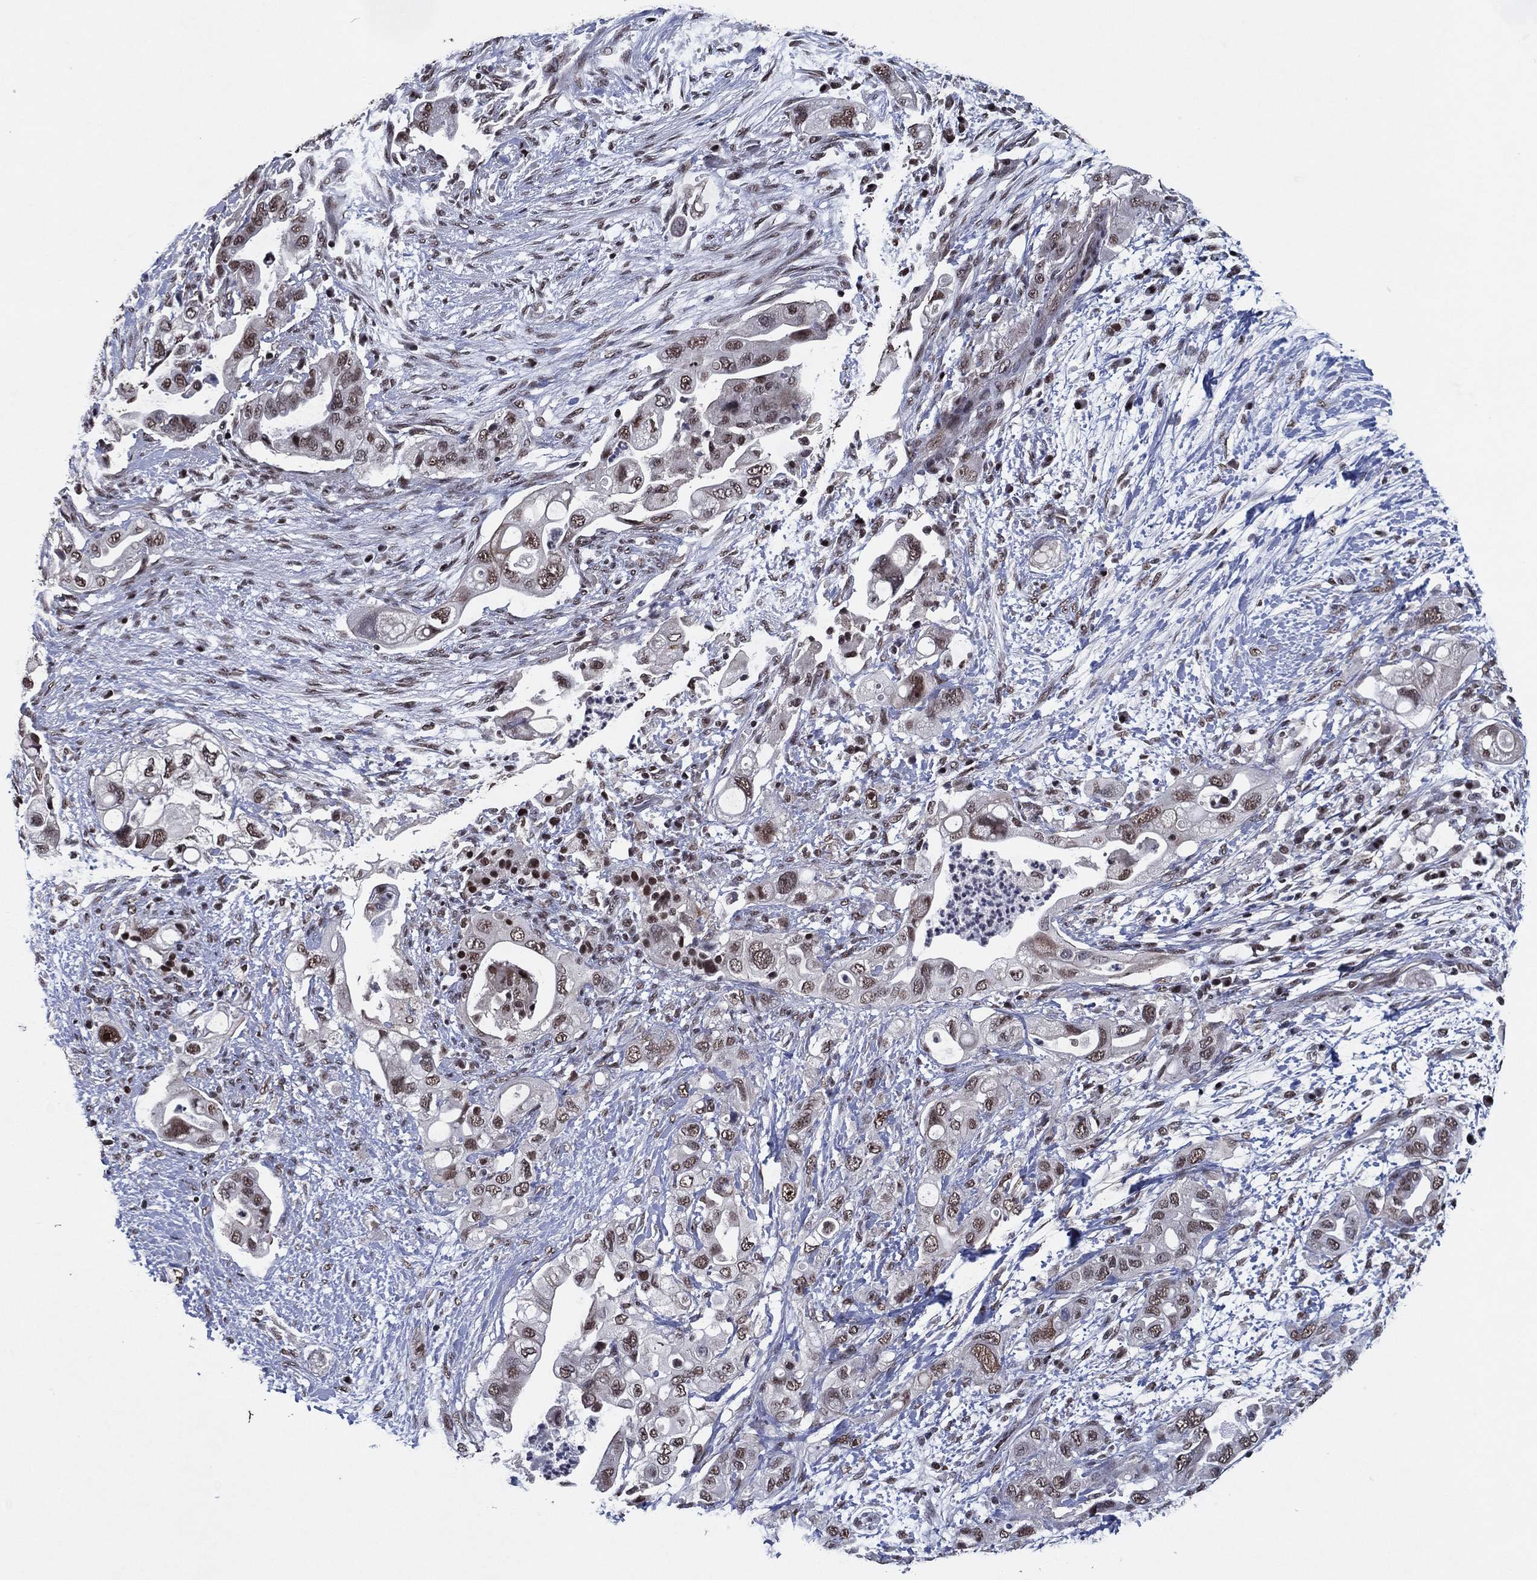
{"staining": {"intensity": "moderate", "quantity": "<25%", "location": "nuclear"}, "tissue": "pancreatic cancer", "cell_type": "Tumor cells", "image_type": "cancer", "snomed": [{"axis": "morphology", "description": "Adenocarcinoma, NOS"}, {"axis": "topography", "description": "Pancreas"}], "caption": "This is a histology image of immunohistochemistry staining of pancreatic cancer, which shows moderate expression in the nuclear of tumor cells.", "gene": "ZBTB42", "patient": {"sex": "female", "age": 72}}